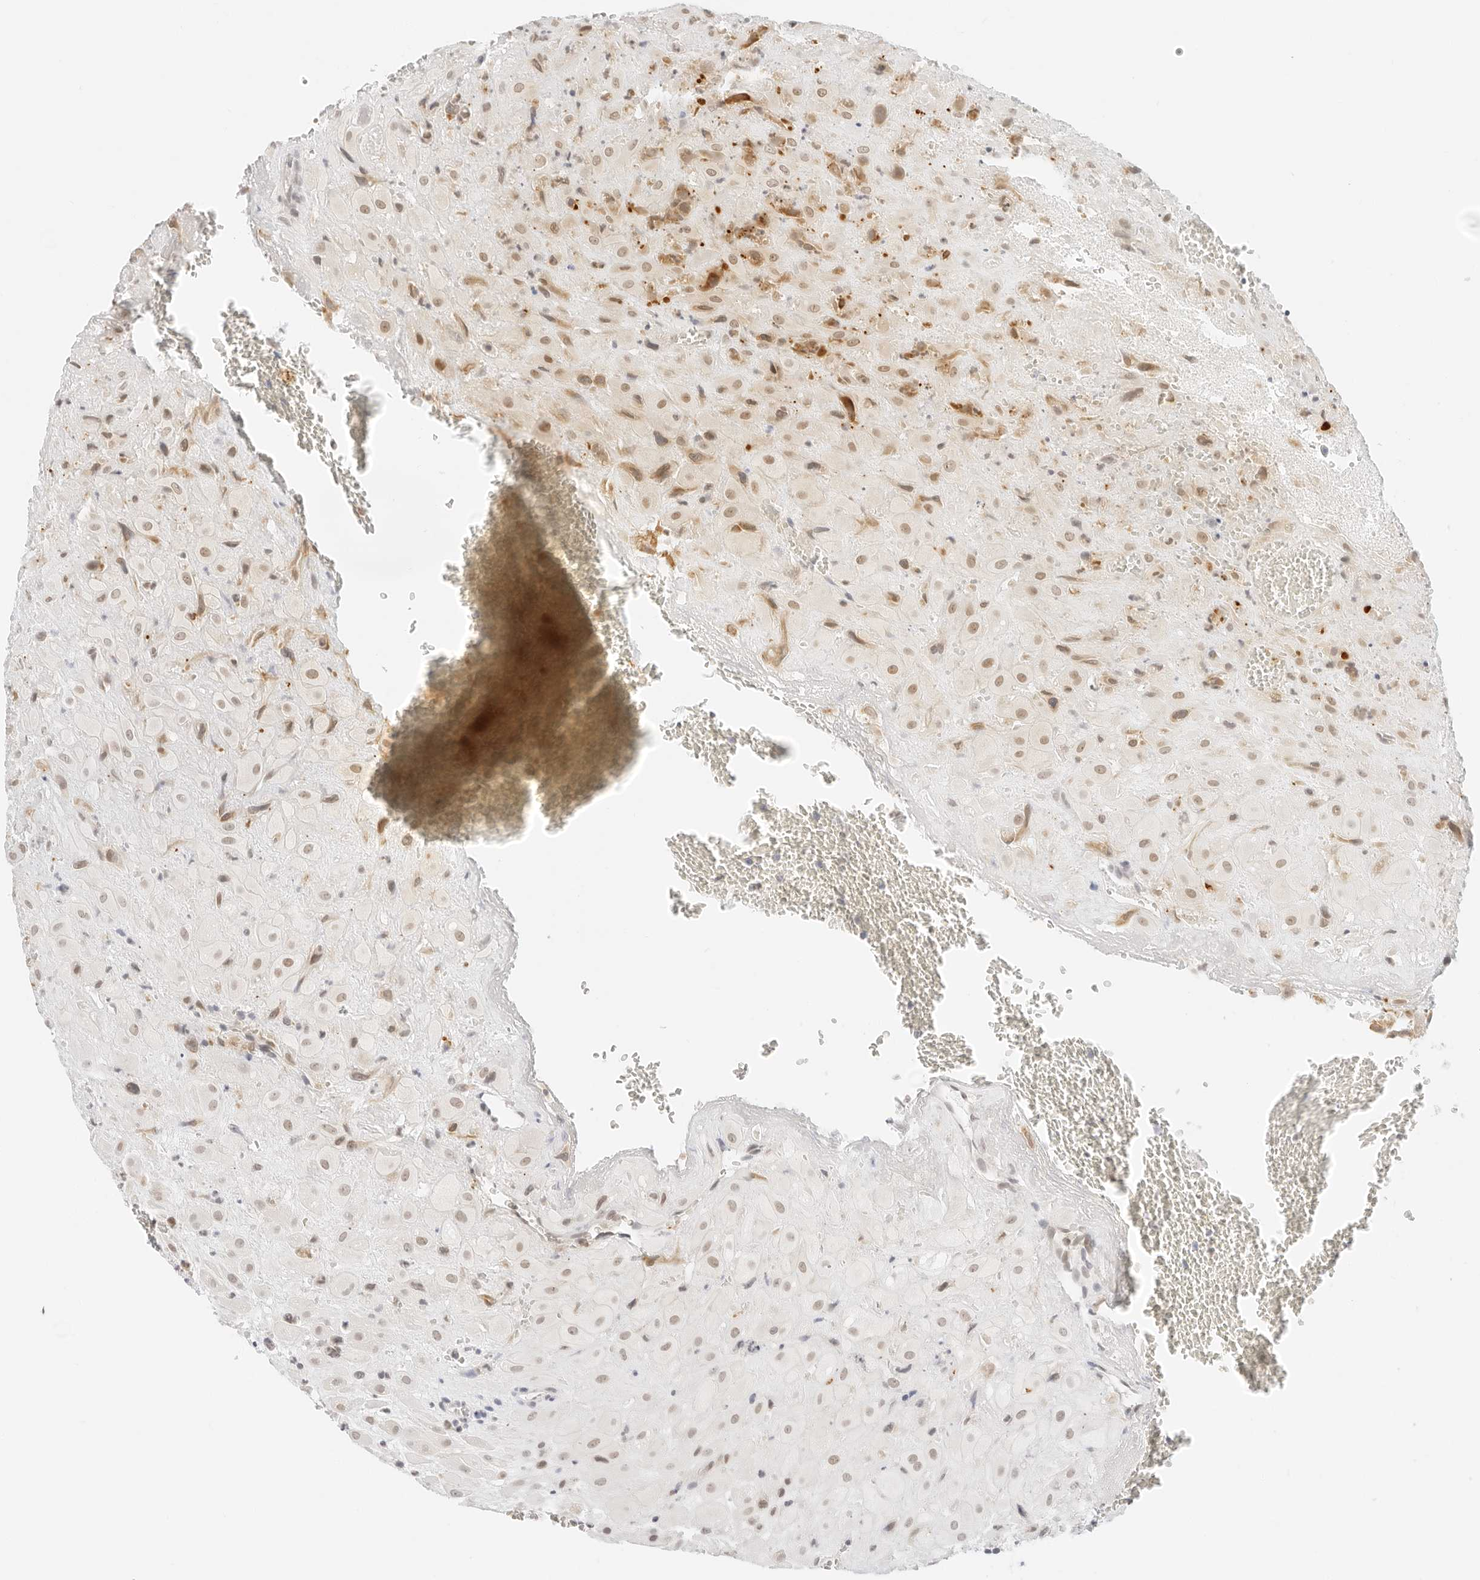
{"staining": {"intensity": "moderate", "quantity": "25%-75%", "location": "cytoplasmic/membranous,nuclear"}, "tissue": "placenta", "cell_type": "Decidual cells", "image_type": "normal", "snomed": [{"axis": "morphology", "description": "Normal tissue, NOS"}, {"axis": "topography", "description": "Placenta"}], "caption": "Protein staining exhibits moderate cytoplasmic/membranous,nuclear staining in about 25%-75% of decidual cells in unremarkable placenta.", "gene": "POLR3C", "patient": {"sex": "female", "age": 35}}